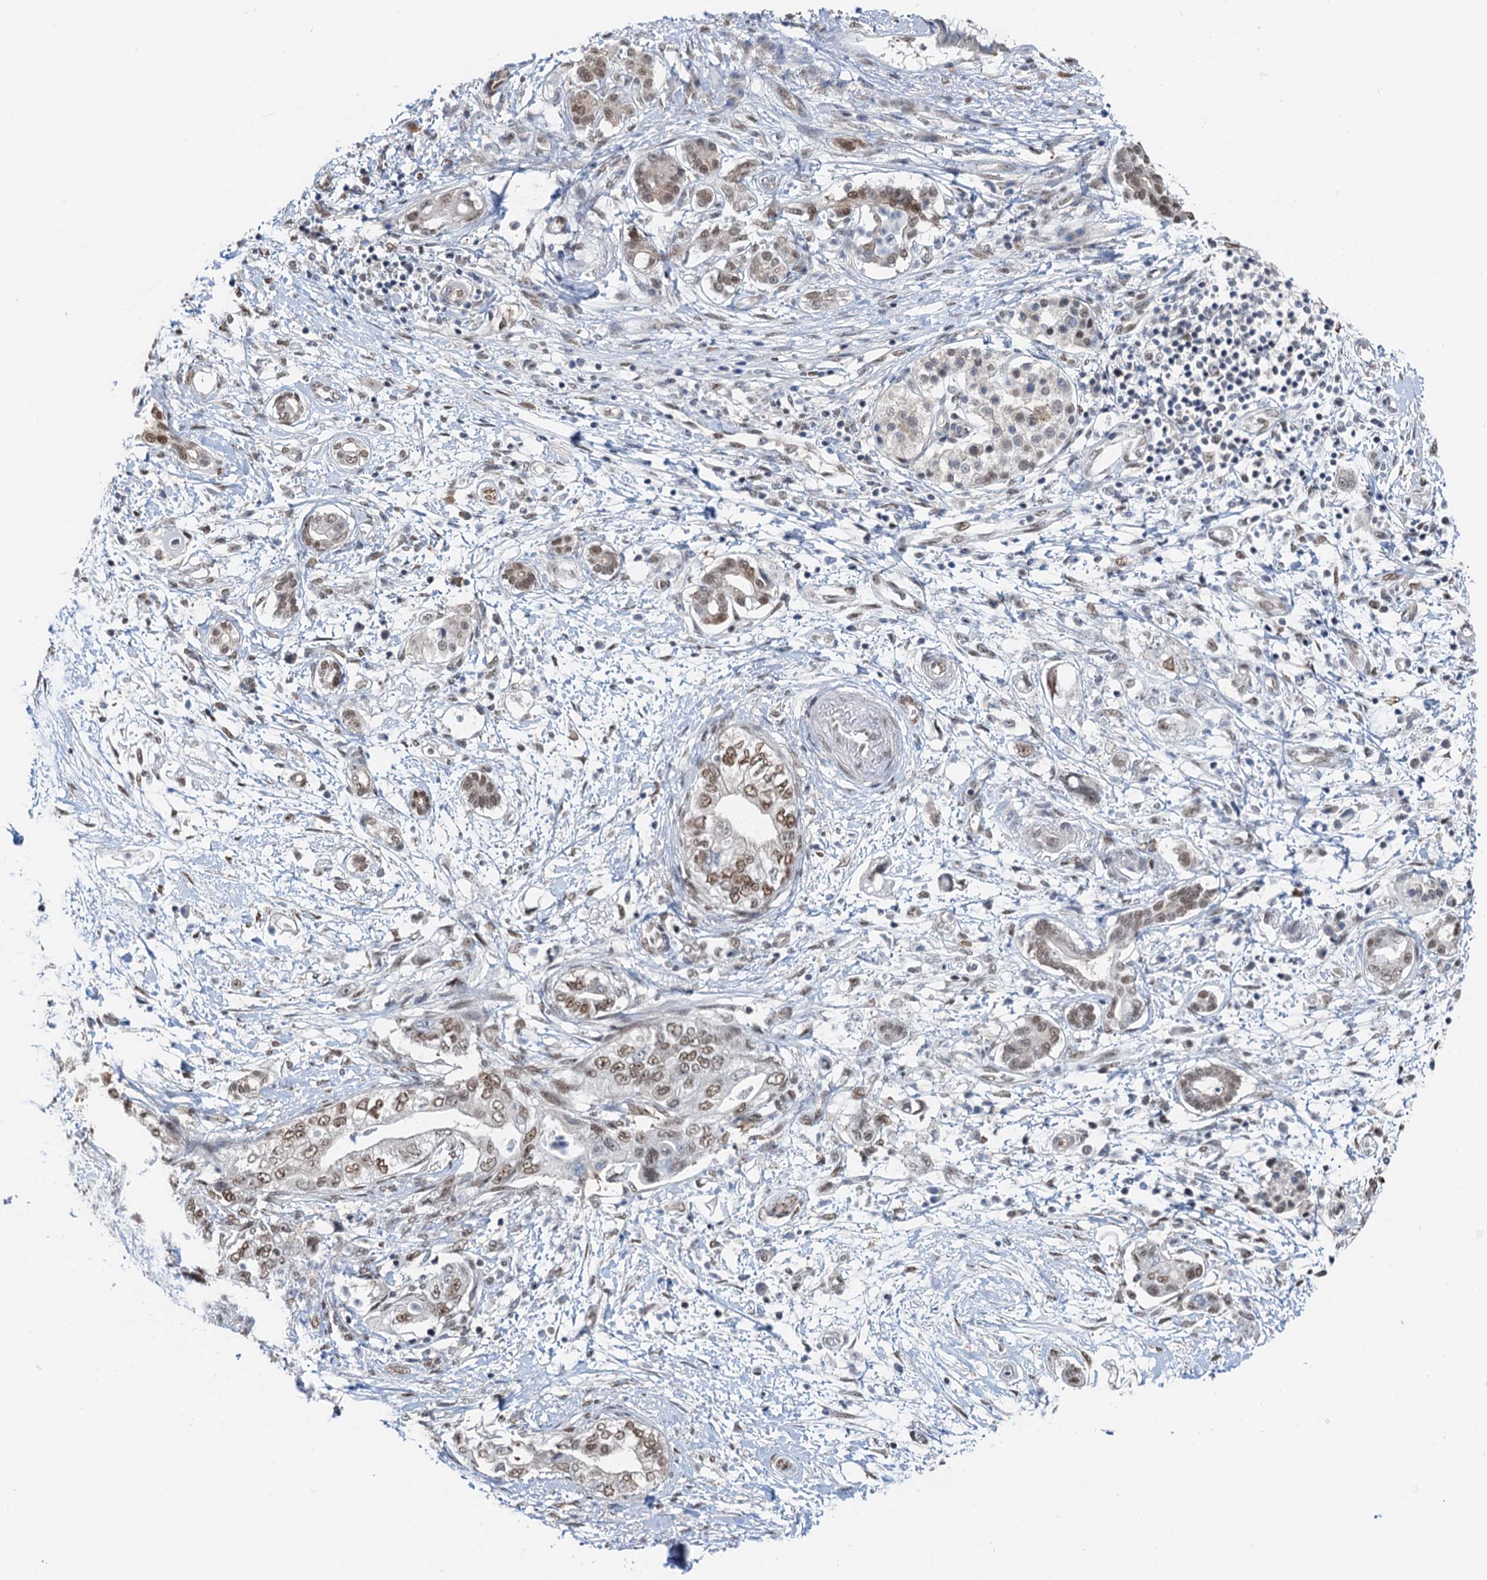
{"staining": {"intensity": "moderate", "quantity": ">75%", "location": "nuclear"}, "tissue": "pancreatic cancer", "cell_type": "Tumor cells", "image_type": "cancer", "snomed": [{"axis": "morphology", "description": "Adenocarcinoma, NOS"}, {"axis": "topography", "description": "Pancreas"}], "caption": "Immunohistochemical staining of adenocarcinoma (pancreatic) reveals medium levels of moderate nuclear positivity in about >75% of tumor cells.", "gene": "CFDP1", "patient": {"sex": "female", "age": 73}}